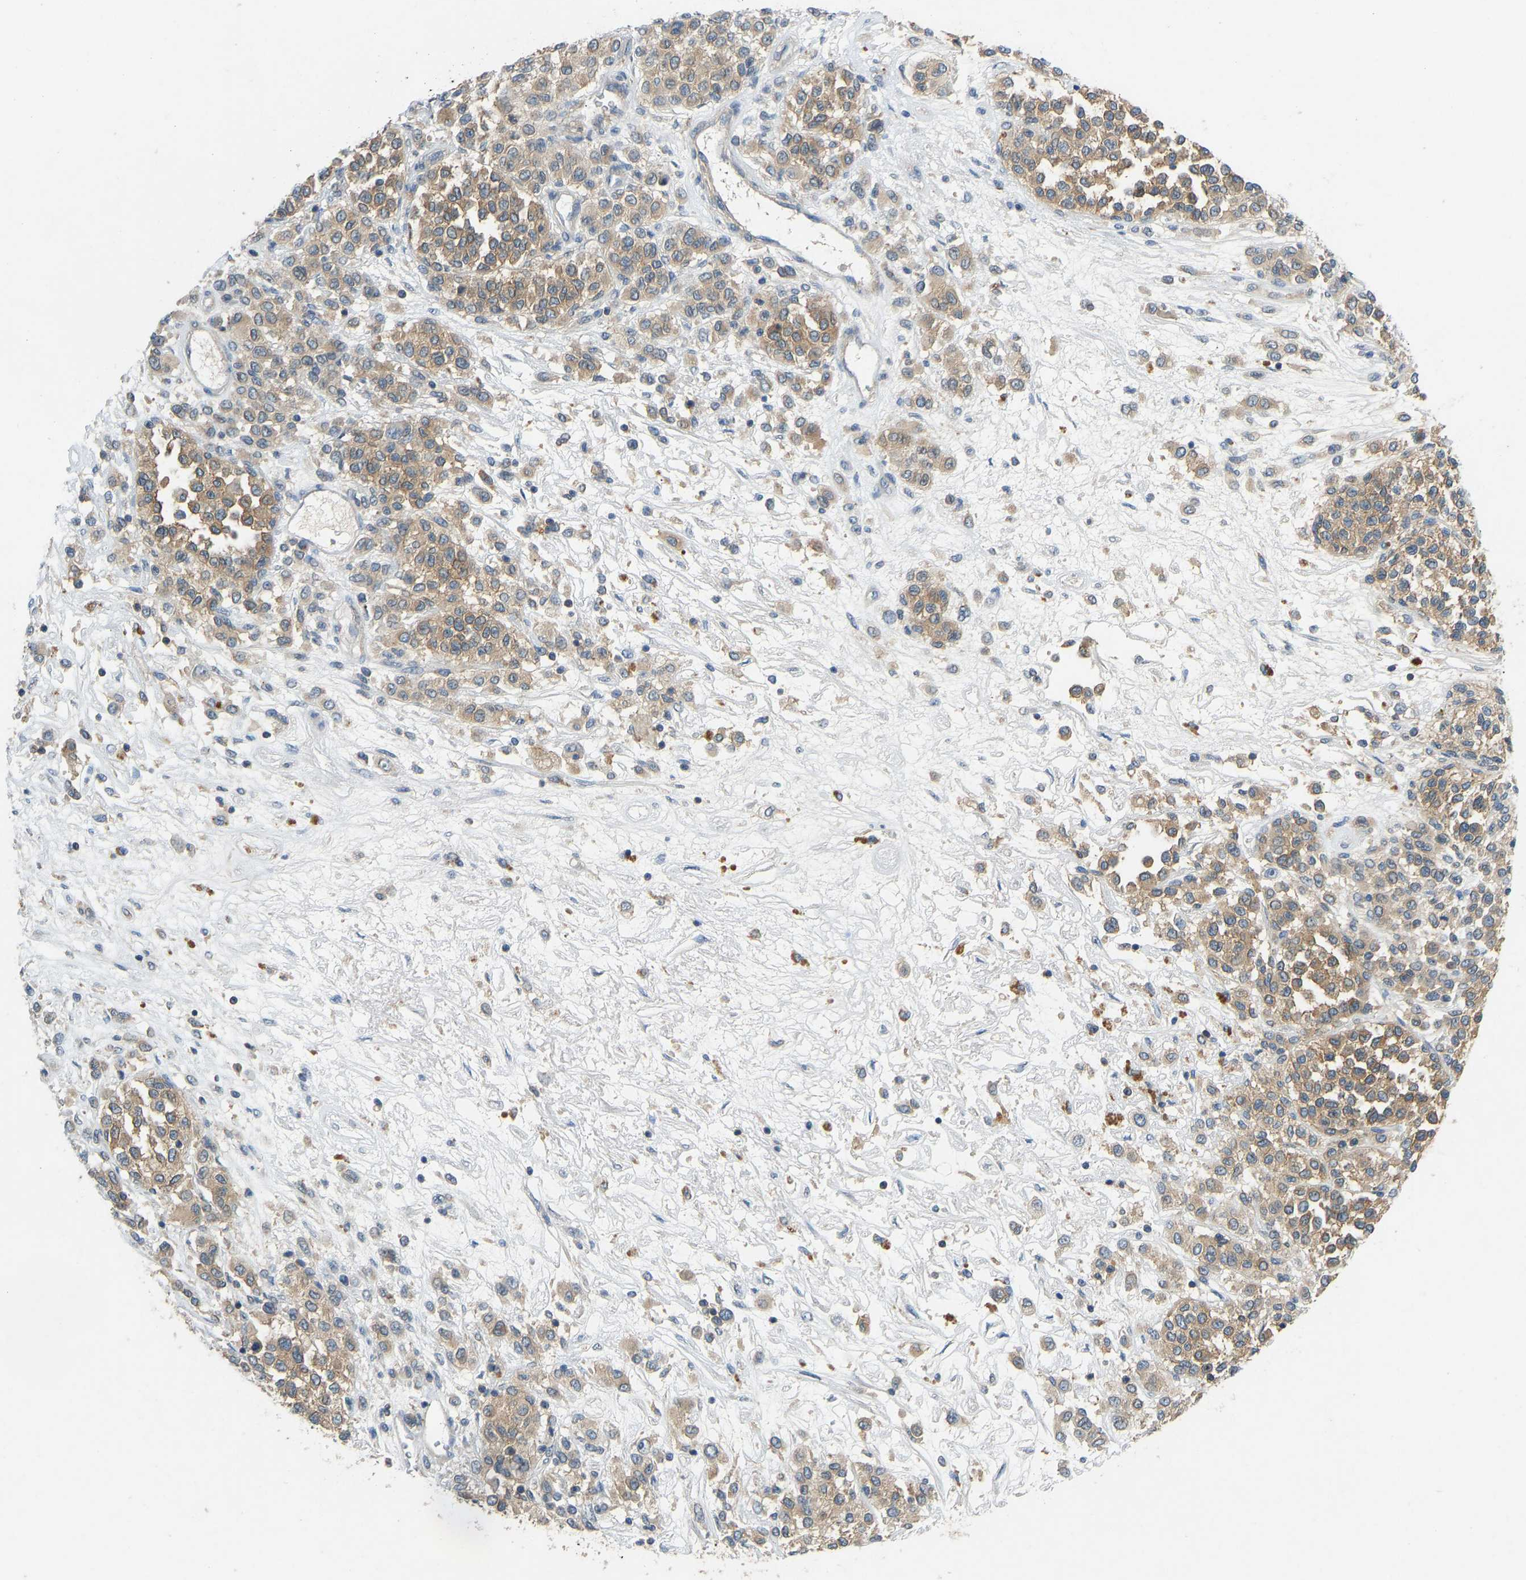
{"staining": {"intensity": "moderate", "quantity": ">75%", "location": "cytoplasmic/membranous"}, "tissue": "melanoma", "cell_type": "Tumor cells", "image_type": "cancer", "snomed": [{"axis": "morphology", "description": "Malignant melanoma, Metastatic site"}, {"axis": "topography", "description": "Pancreas"}], "caption": "This photomicrograph reveals immunohistochemistry staining of human malignant melanoma (metastatic site), with medium moderate cytoplasmic/membranous staining in approximately >75% of tumor cells.", "gene": "NDRG3", "patient": {"sex": "female", "age": 30}}